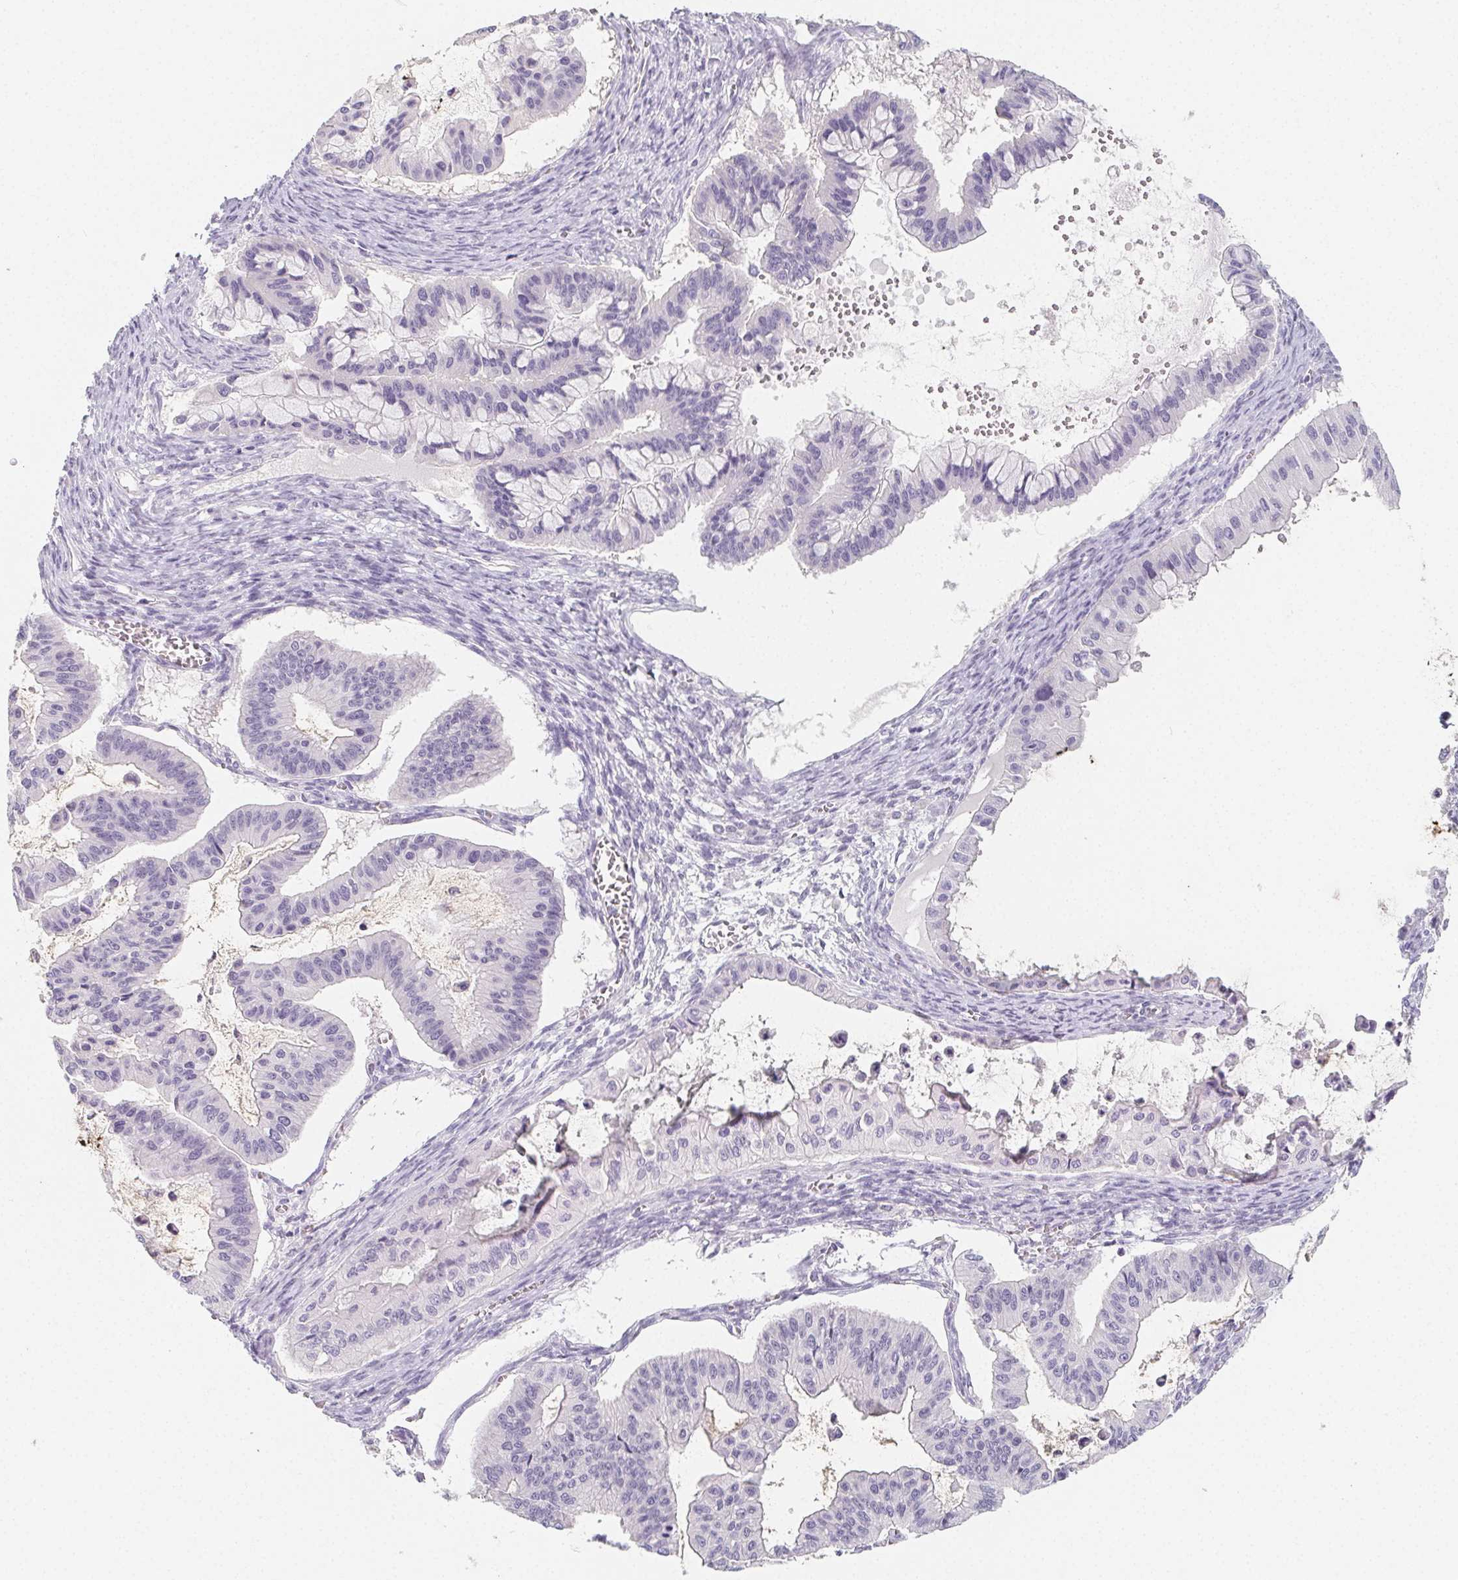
{"staining": {"intensity": "negative", "quantity": "none", "location": "none"}, "tissue": "ovarian cancer", "cell_type": "Tumor cells", "image_type": "cancer", "snomed": [{"axis": "morphology", "description": "Cystadenocarcinoma, mucinous, NOS"}, {"axis": "topography", "description": "Ovary"}], "caption": "This is a histopathology image of IHC staining of ovarian cancer, which shows no positivity in tumor cells. The staining is performed using DAB (3,3'-diaminobenzidine) brown chromogen with nuclei counter-stained in using hematoxylin.", "gene": "GLIPR1L1", "patient": {"sex": "female", "age": 72}}